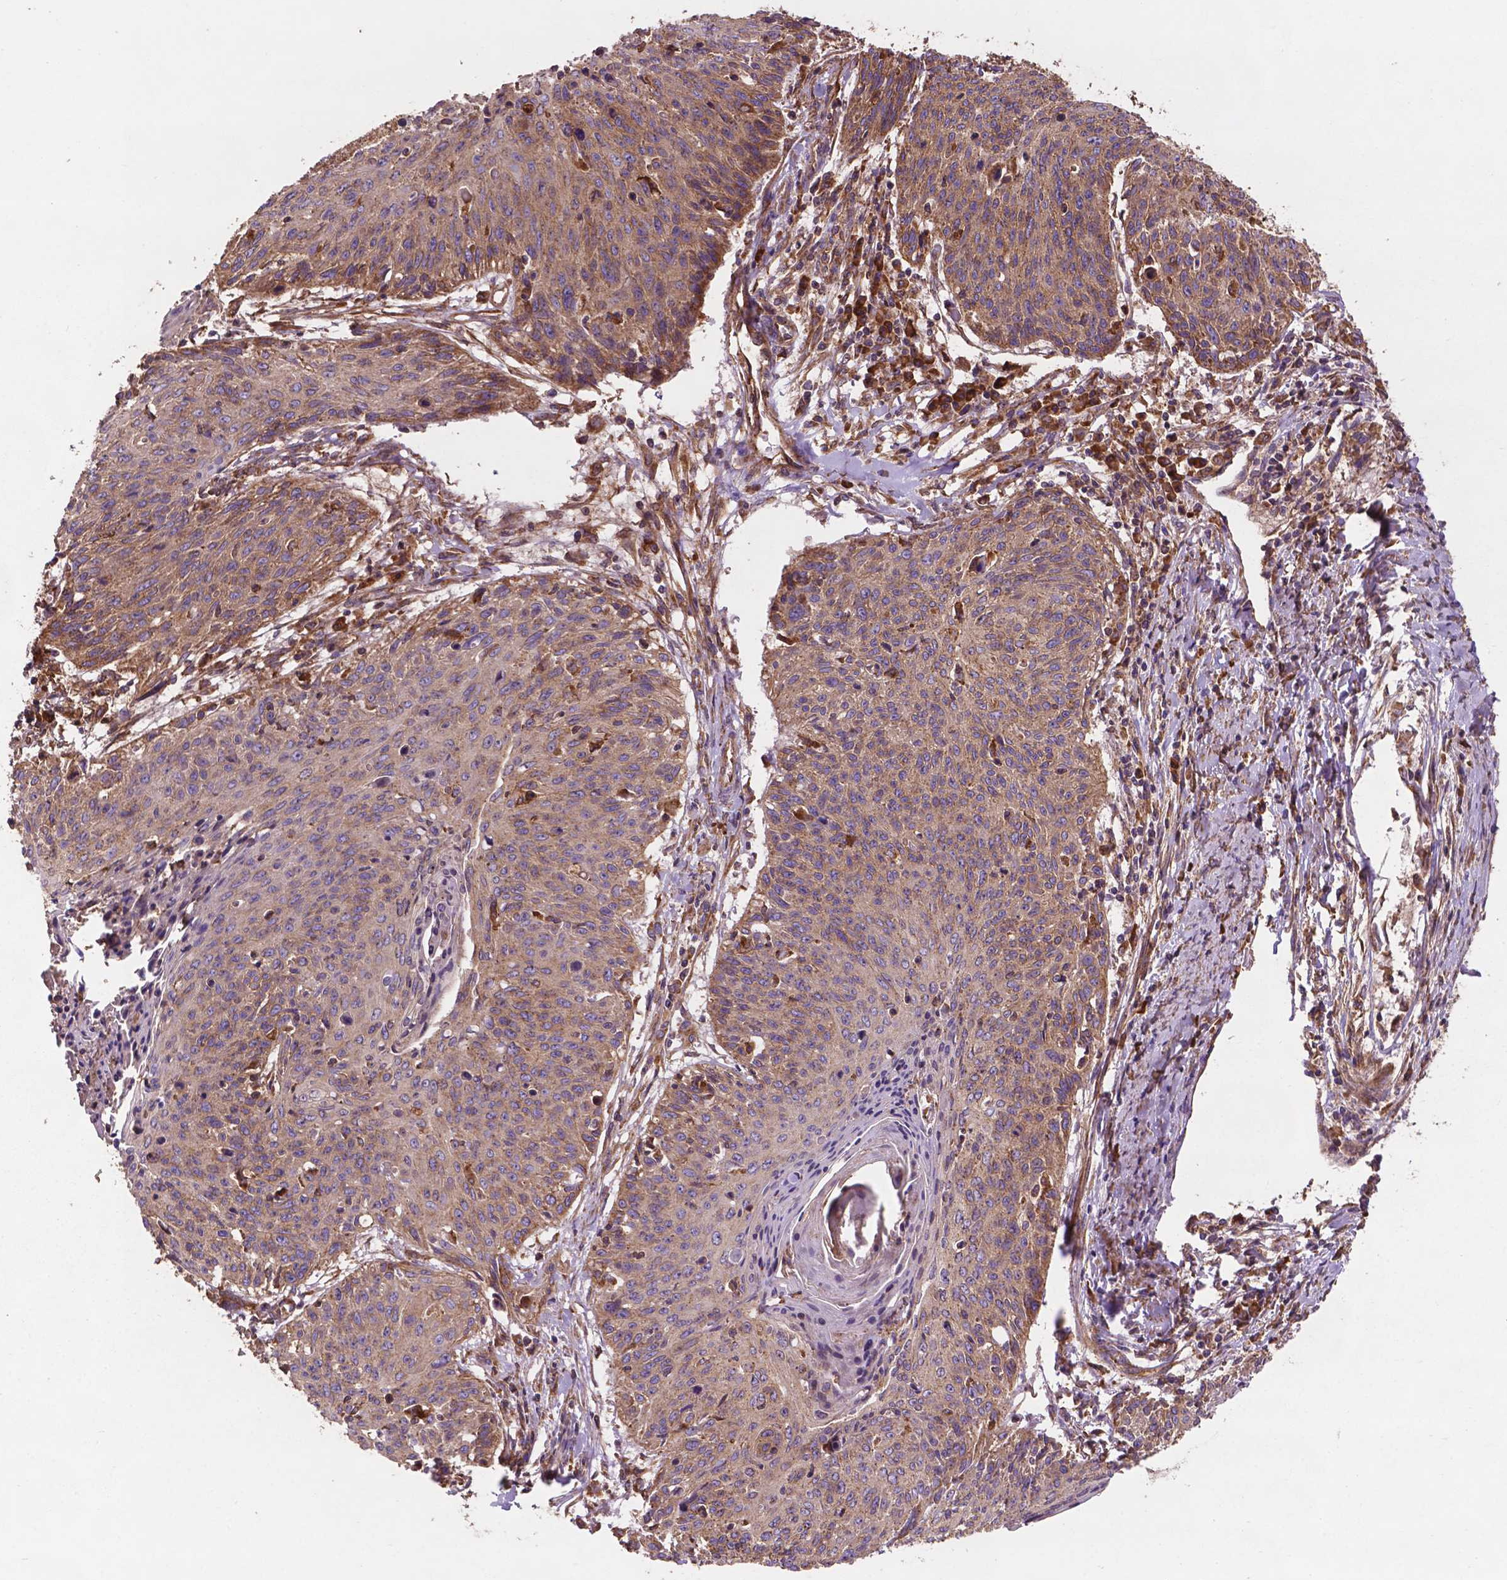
{"staining": {"intensity": "moderate", "quantity": "25%-75%", "location": "cytoplasmic/membranous"}, "tissue": "cervical cancer", "cell_type": "Tumor cells", "image_type": "cancer", "snomed": [{"axis": "morphology", "description": "Squamous cell carcinoma, NOS"}, {"axis": "topography", "description": "Cervix"}], "caption": "Protein expression analysis of cervical squamous cell carcinoma demonstrates moderate cytoplasmic/membranous positivity in about 25%-75% of tumor cells.", "gene": "CCDC71L", "patient": {"sex": "female", "age": 45}}